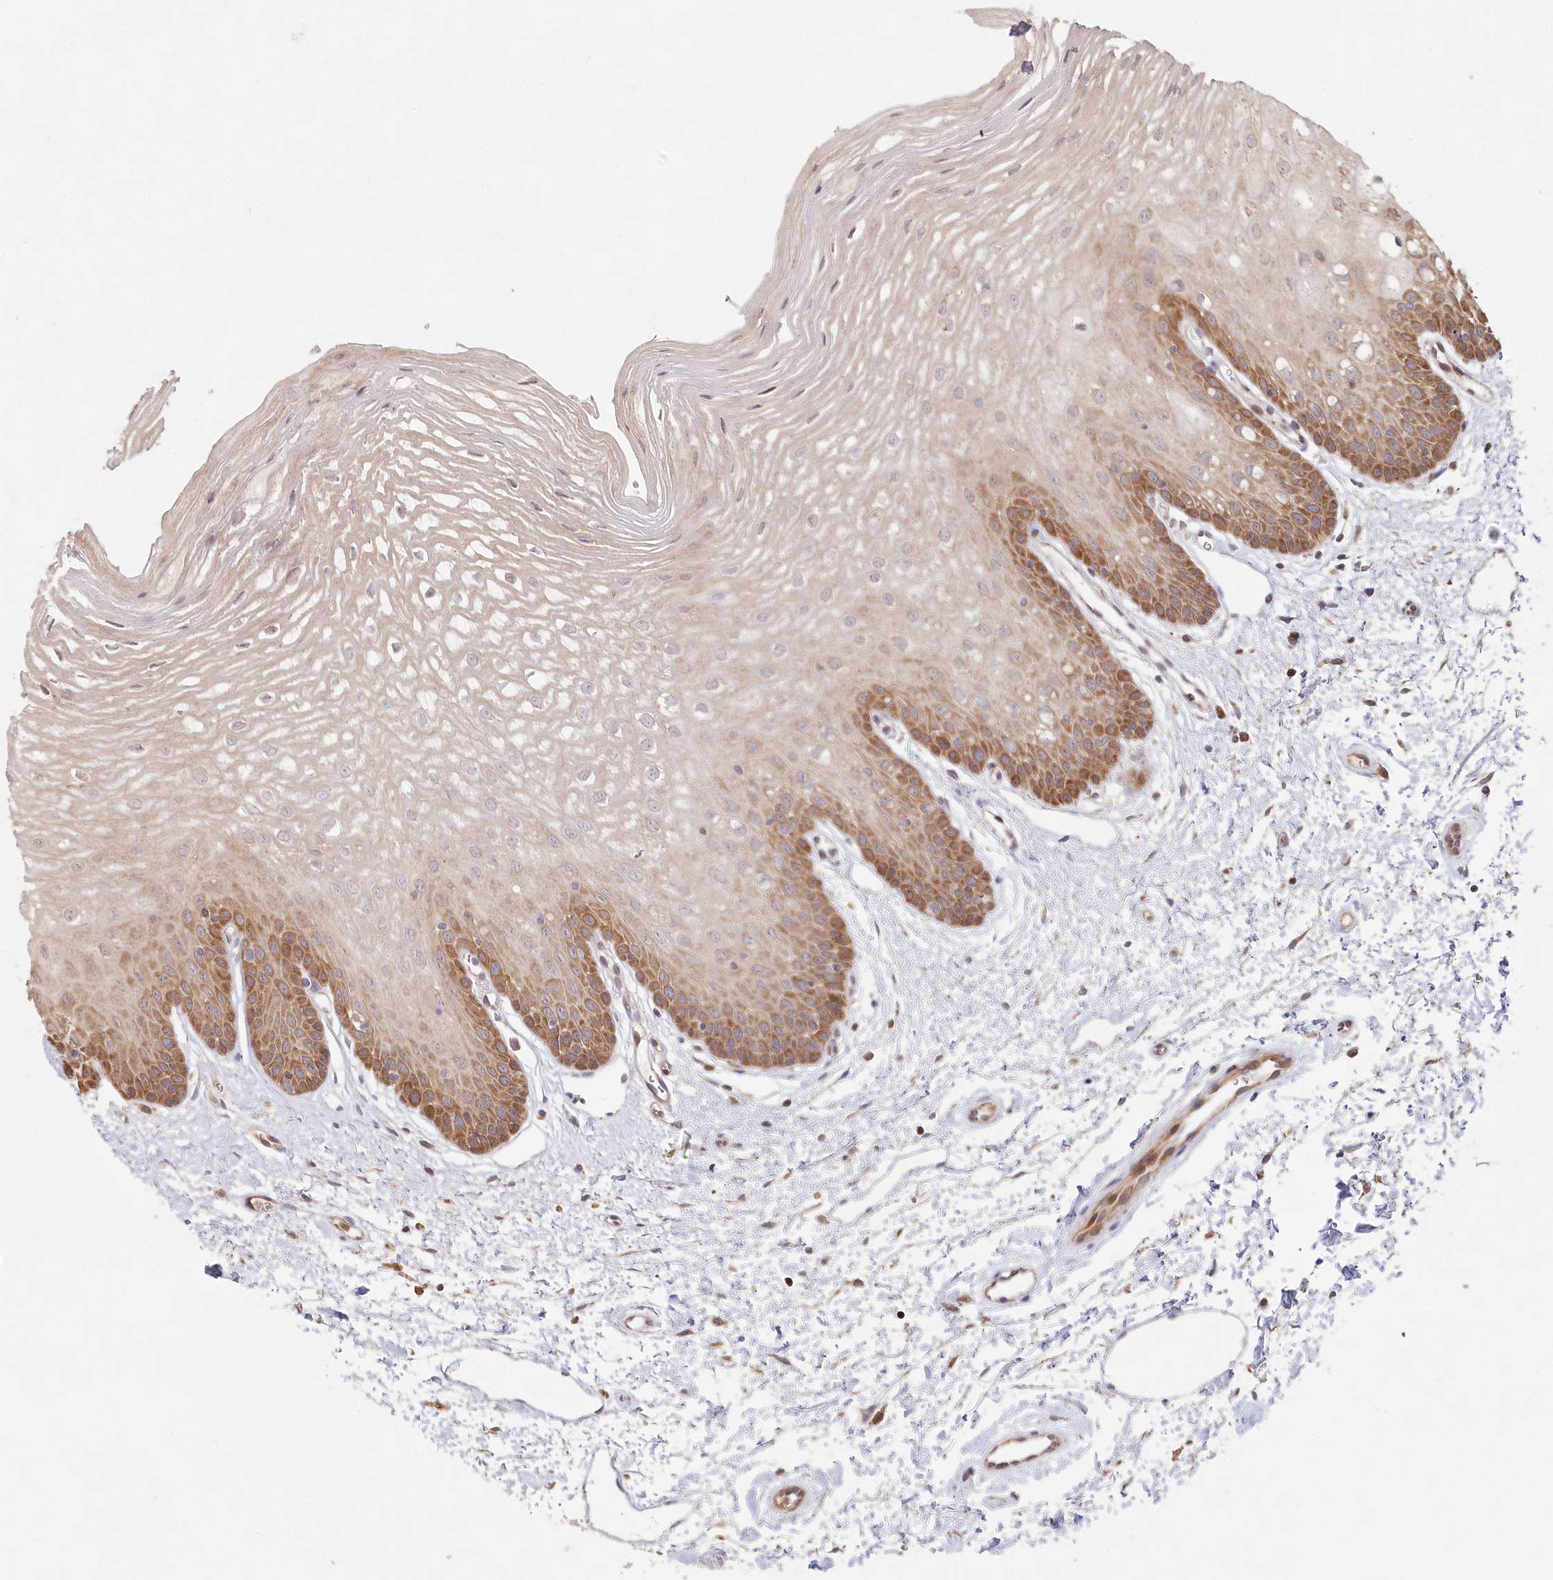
{"staining": {"intensity": "moderate", "quantity": "25%-75%", "location": "cytoplasmic/membranous,nuclear"}, "tissue": "oral mucosa", "cell_type": "Squamous epithelial cells", "image_type": "normal", "snomed": [{"axis": "morphology", "description": "Normal tissue, NOS"}, {"axis": "topography", "description": "Oral tissue"}, {"axis": "topography", "description": "Tounge, NOS"}], "caption": "This image reveals unremarkable oral mucosa stained with immunohistochemistry (IHC) to label a protein in brown. The cytoplasmic/membranous,nuclear of squamous epithelial cells show moderate positivity for the protein. Nuclei are counter-stained blue.", "gene": "HAL", "patient": {"sex": "female", "age": 73}}